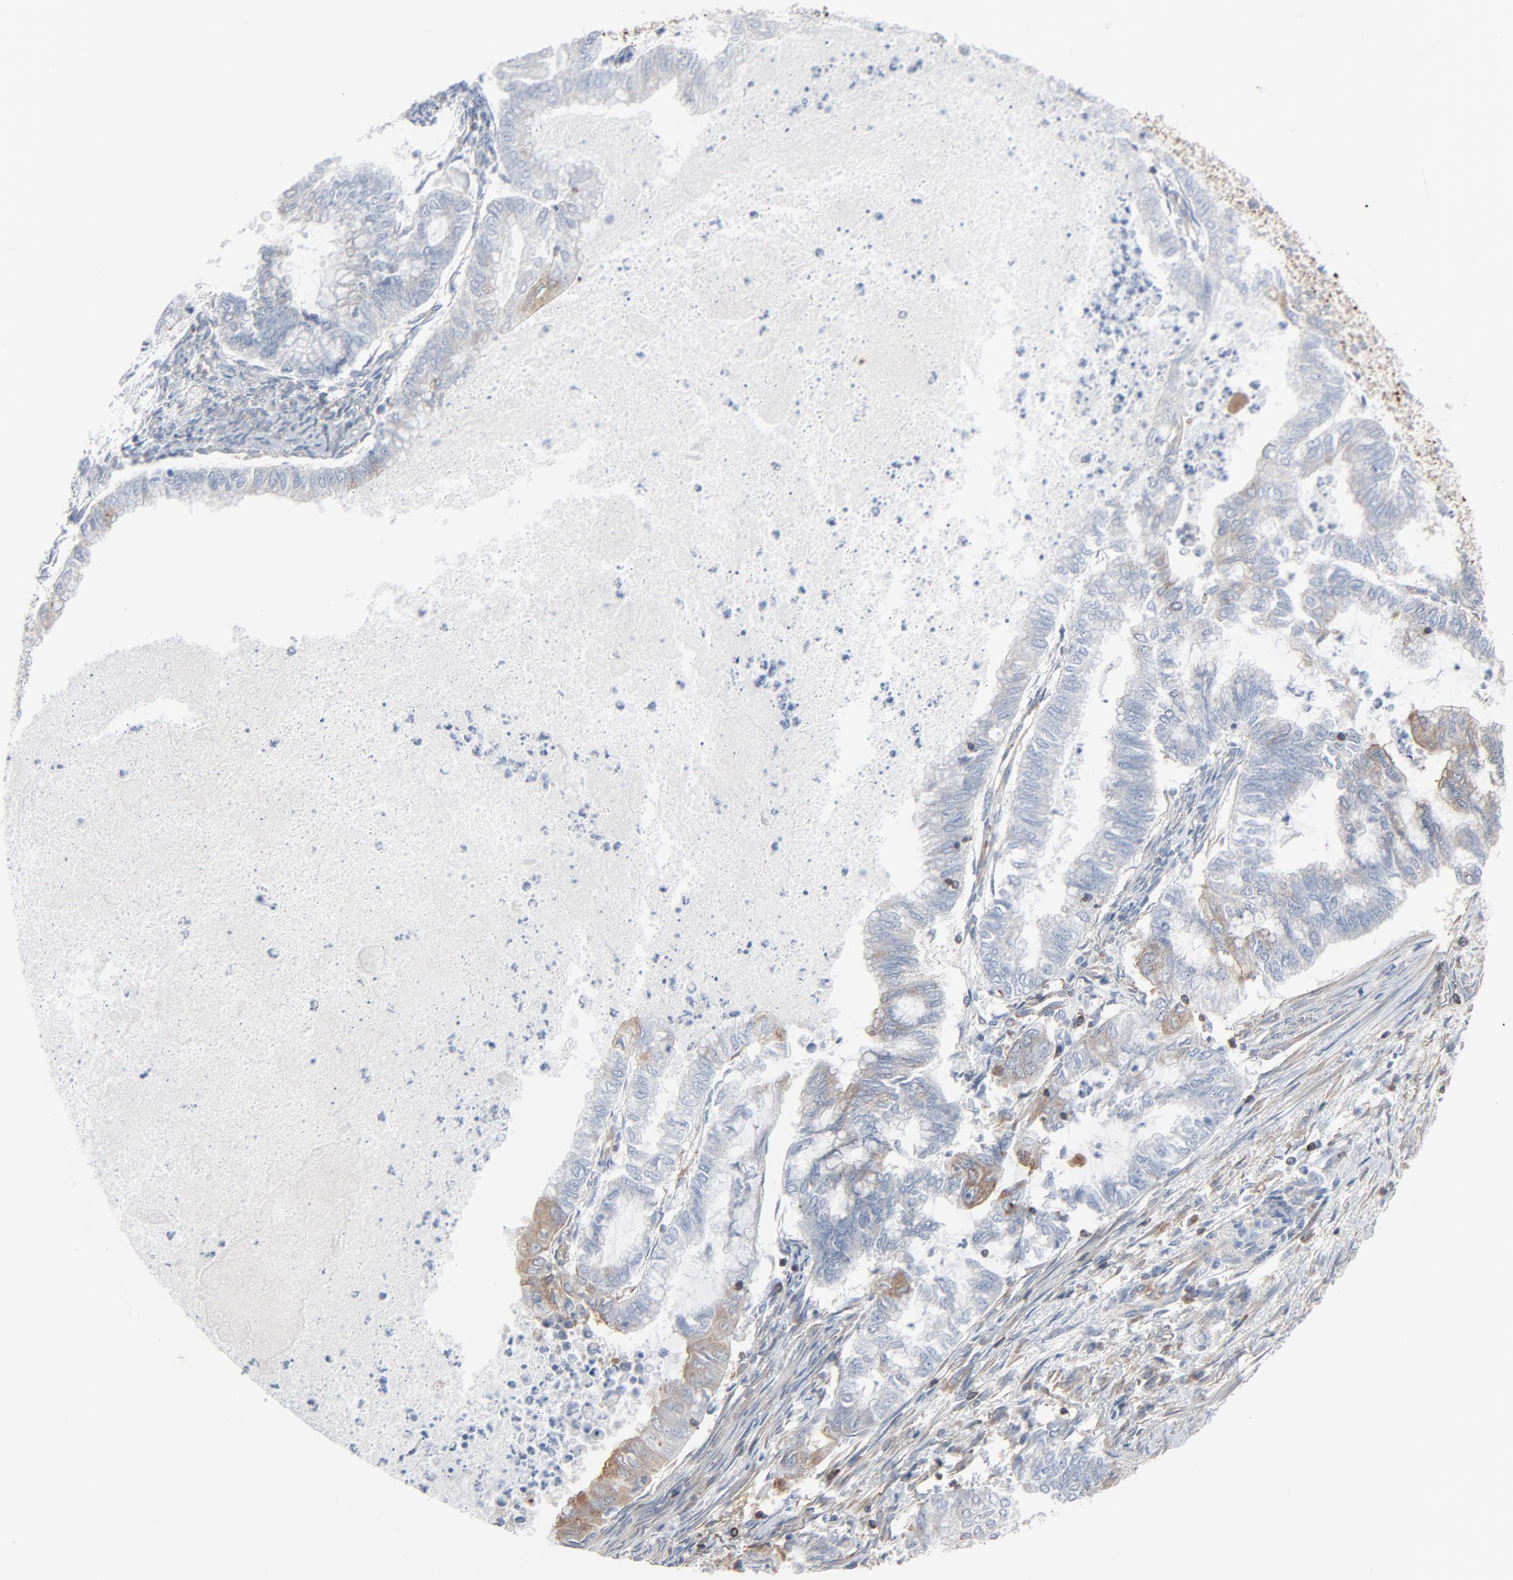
{"staining": {"intensity": "weak", "quantity": "<25%", "location": "cytoplasmic/membranous"}, "tissue": "endometrial cancer", "cell_type": "Tumor cells", "image_type": "cancer", "snomed": [{"axis": "morphology", "description": "Adenocarcinoma, NOS"}, {"axis": "topography", "description": "Endometrium"}], "caption": "Immunohistochemistry (IHC) photomicrograph of endometrial cancer (adenocarcinoma) stained for a protein (brown), which demonstrates no positivity in tumor cells.", "gene": "OPTN", "patient": {"sex": "female", "age": 79}}